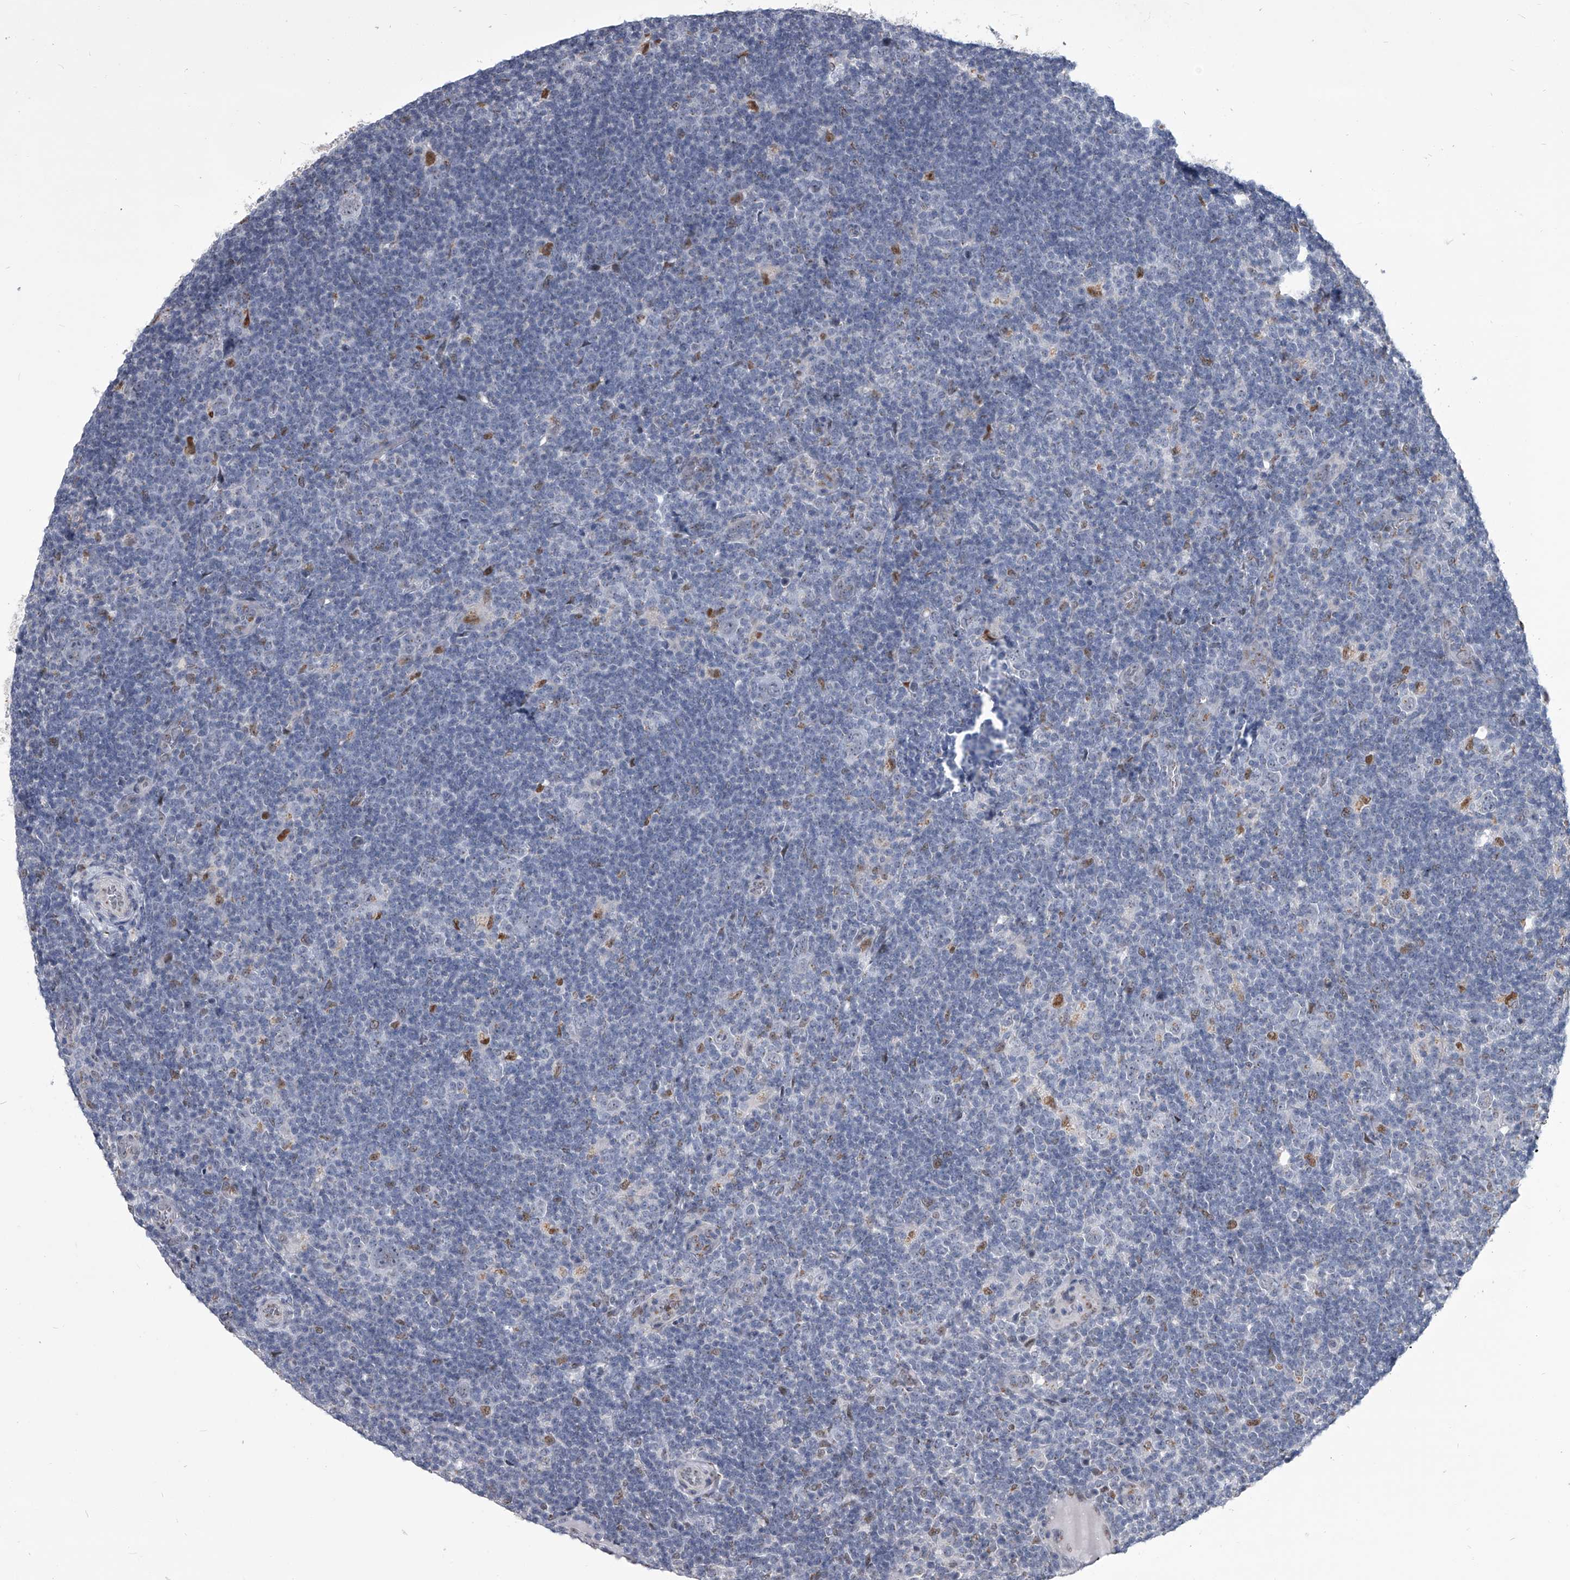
{"staining": {"intensity": "negative", "quantity": "none", "location": "none"}, "tissue": "lymphoma", "cell_type": "Tumor cells", "image_type": "cancer", "snomed": [{"axis": "morphology", "description": "Hodgkin's disease, NOS"}, {"axis": "topography", "description": "Lymph node"}], "caption": "Immunohistochemistry (IHC) of lymphoma reveals no positivity in tumor cells.", "gene": "EVA1C", "patient": {"sex": "female", "age": 57}}